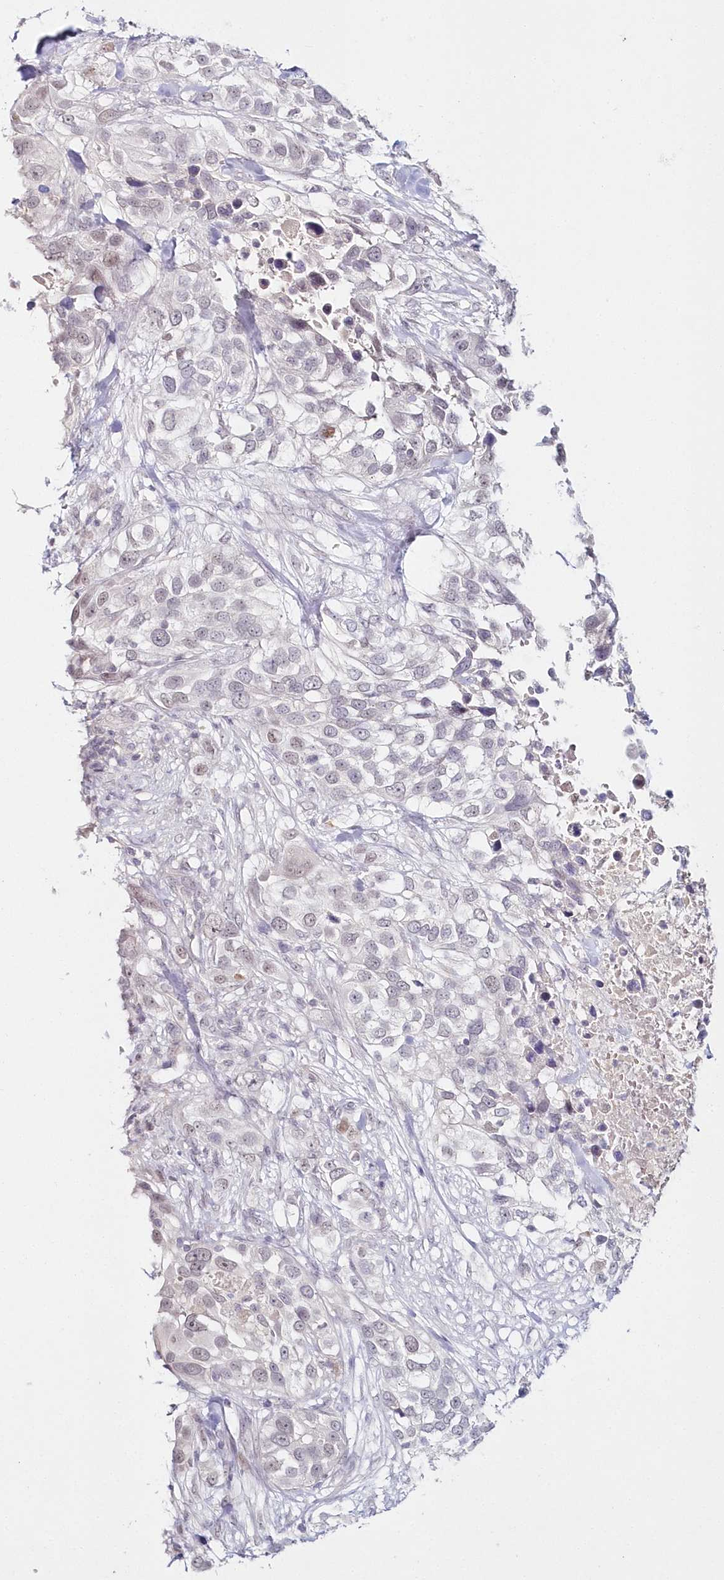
{"staining": {"intensity": "weak", "quantity": "<25%", "location": "nuclear"}, "tissue": "urothelial cancer", "cell_type": "Tumor cells", "image_type": "cancer", "snomed": [{"axis": "morphology", "description": "Urothelial carcinoma, High grade"}, {"axis": "topography", "description": "Urinary bladder"}], "caption": "High power microscopy photomicrograph of an immunohistochemistry histopathology image of high-grade urothelial carcinoma, revealing no significant expression in tumor cells.", "gene": "HYCC2", "patient": {"sex": "female", "age": 80}}